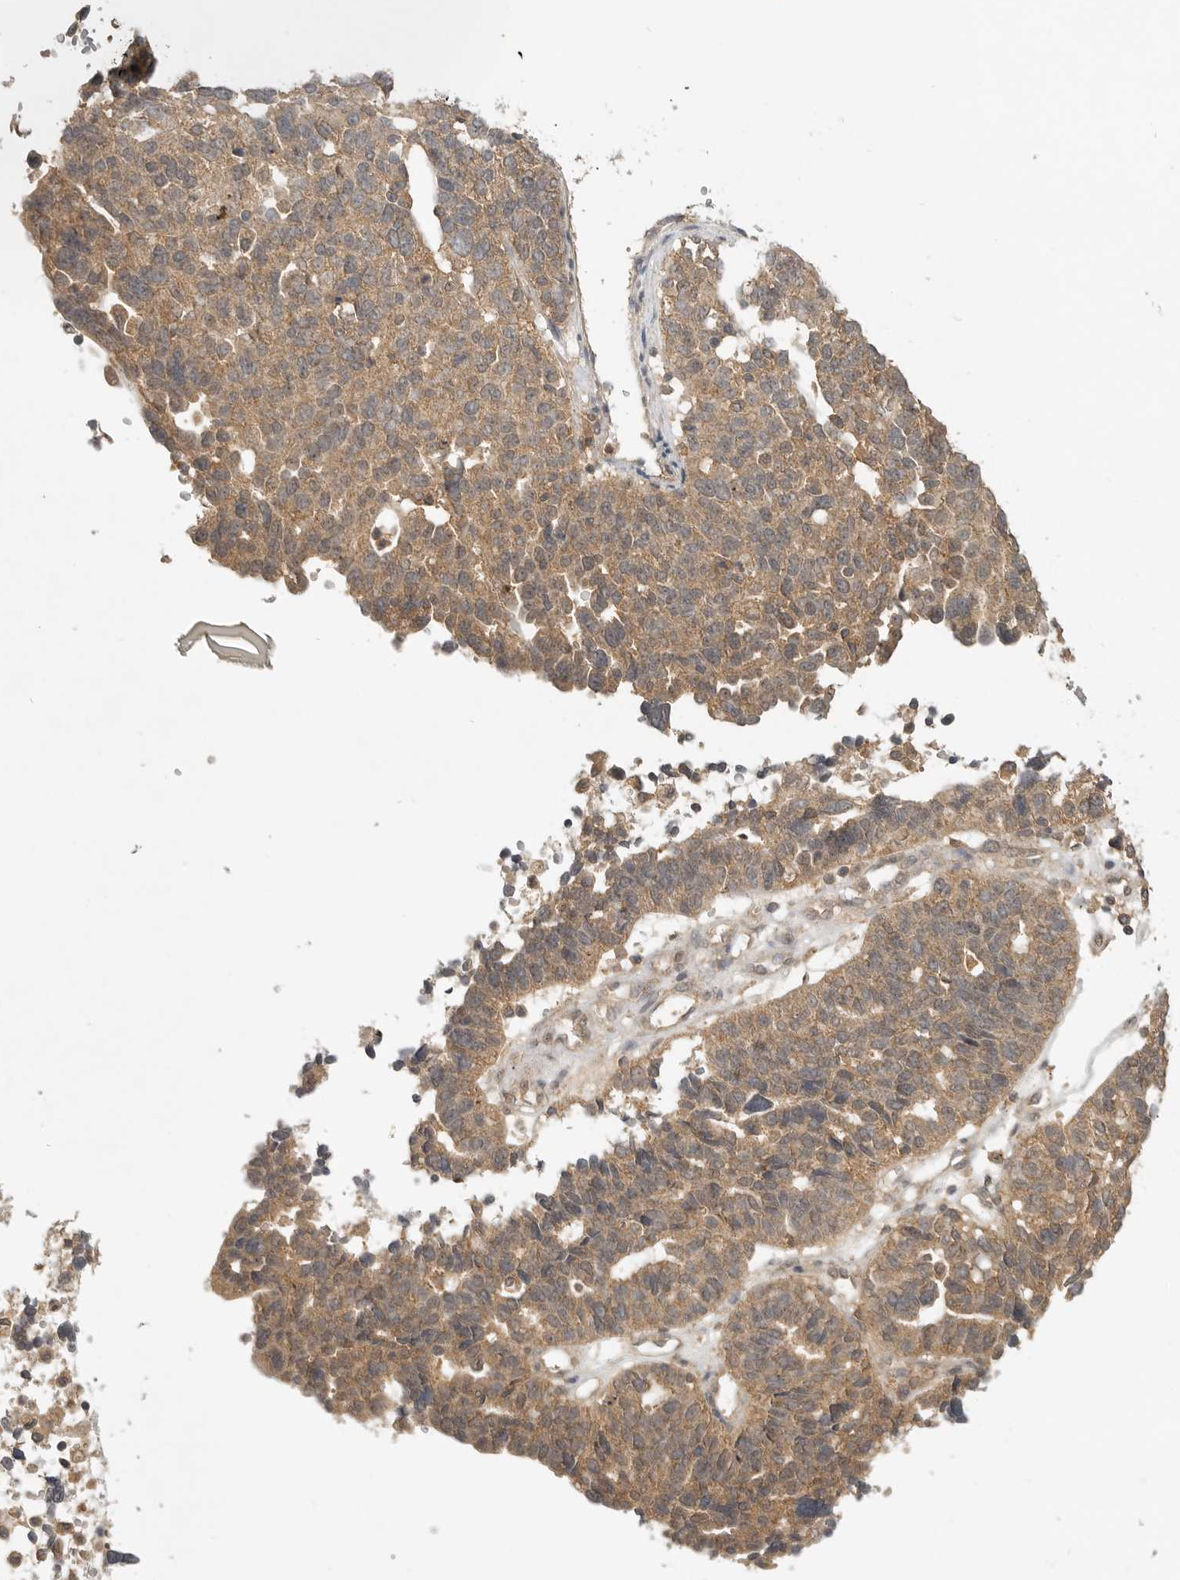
{"staining": {"intensity": "weak", "quantity": ">75%", "location": "cytoplasmic/membranous"}, "tissue": "ovarian cancer", "cell_type": "Tumor cells", "image_type": "cancer", "snomed": [{"axis": "morphology", "description": "Cystadenocarcinoma, serous, NOS"}, {"axis": "topography", "description": "Ovary"}], "caption": "An immunohistochemistry histopathology image of neoplastic tissue is shown. Protein staining in brown labels weak cytoplasmic/membranous positivity in serous cystadenocarcinoma (ovarian) within tumor cells. Nuclei are stained in blue.", "gene": "ICOSLG", "patient": {"sex": "female", "age": 59}}